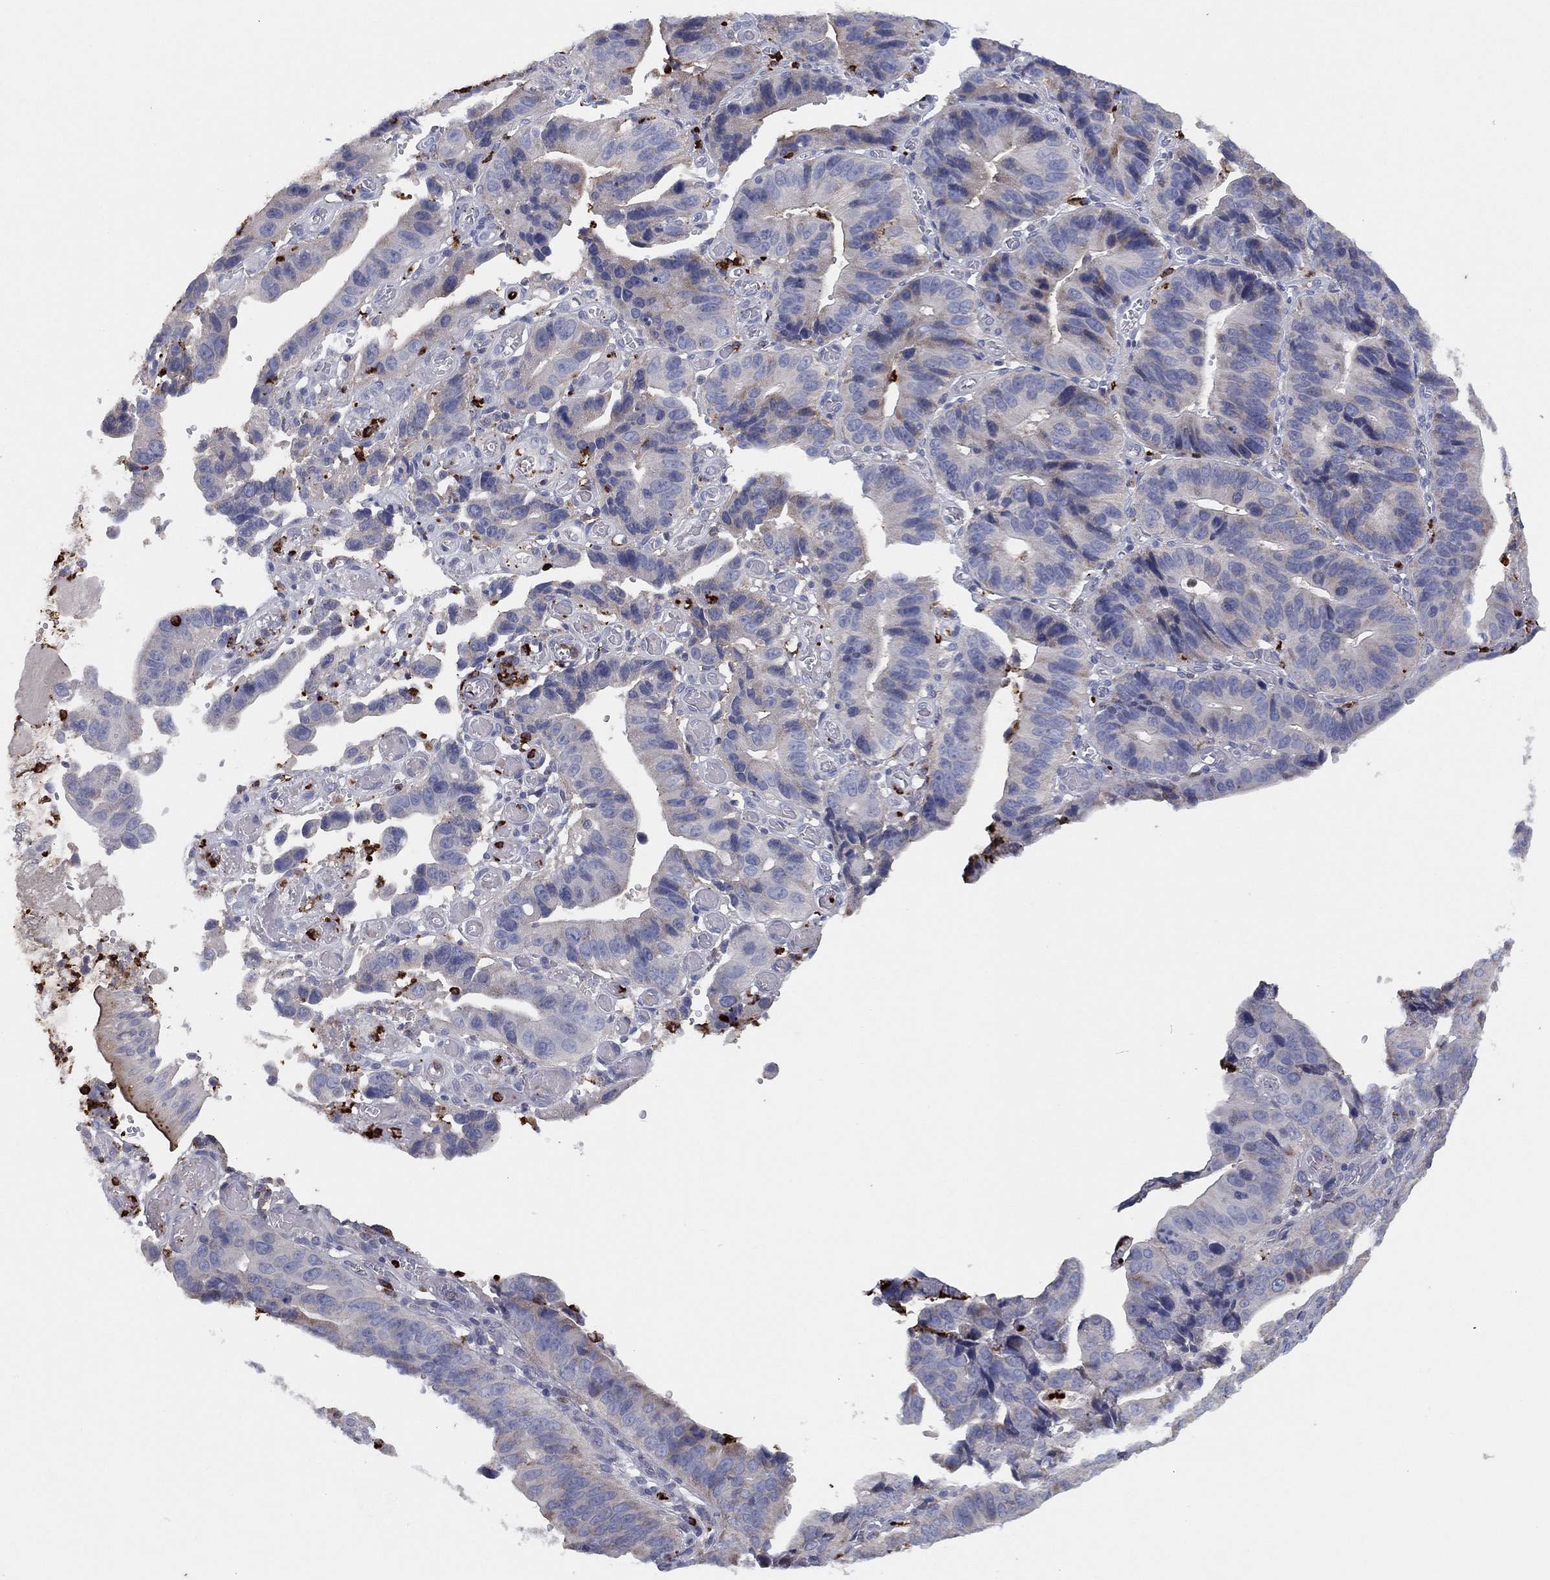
{"staining": {"intensity": "weak", "quantity": "<25%", "location": "cytoplasmic/membranous"}, "tissue": "stomach cancer", "cell_type": "Tumor cells", "image_type": "cancer", "snomed": [{"axis": "morphology", "description": "Adenocarcinoma, NOS"}, {"axis": "topography", "description": "Stomach"}], "caption": "Stomach cancer (adenocarcinoma) stained for a protein using immunohistochemistry exhibits no positivity tumor cells.", "gene": "PLAC8", "patient": {"sex": "male", "age": 84}}